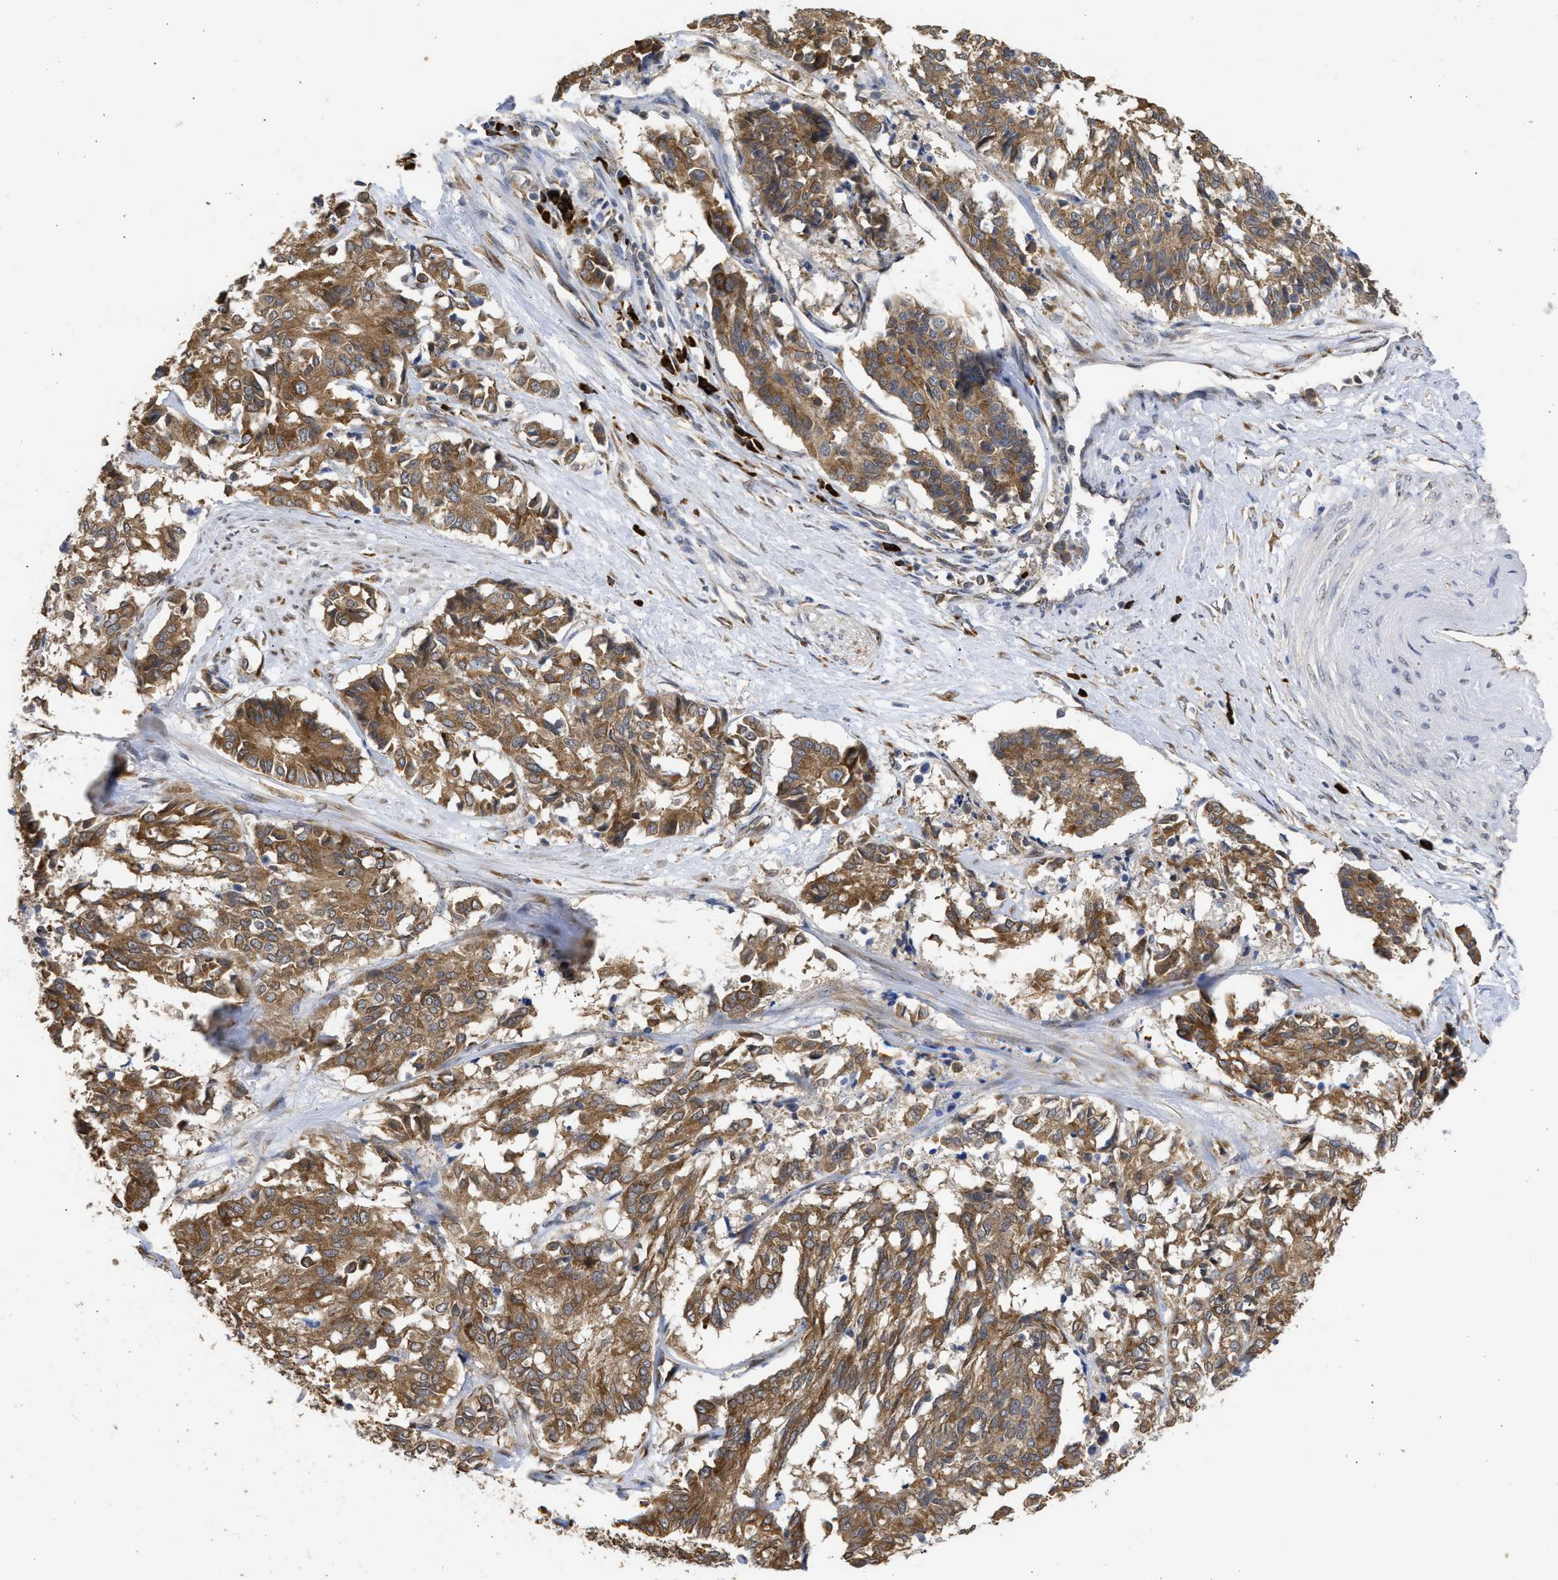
{"staining": {"intensity": "moderate", "quantity": ">75%", "location": "cytoplasmic/membranous"}, "tissue": "cervical cancer", "cell_type": "Tumor cells", "image_type": "cancer", "snomed": [{"axis": "morphology", "description": "Squamous cell carcinoma, NOS"}, {"axis": "topography", "description": "Cervix"}], "caption": "This histopathology image exhibits immunohistochemistry staining of human cervical squamous cell carcinoma, with medium moderate cytoplasmic/membranous positivity in approximately >75% of tumor cells.", "gene": "DNAJC1", "patient": {"sex": "female", "age": 35}}